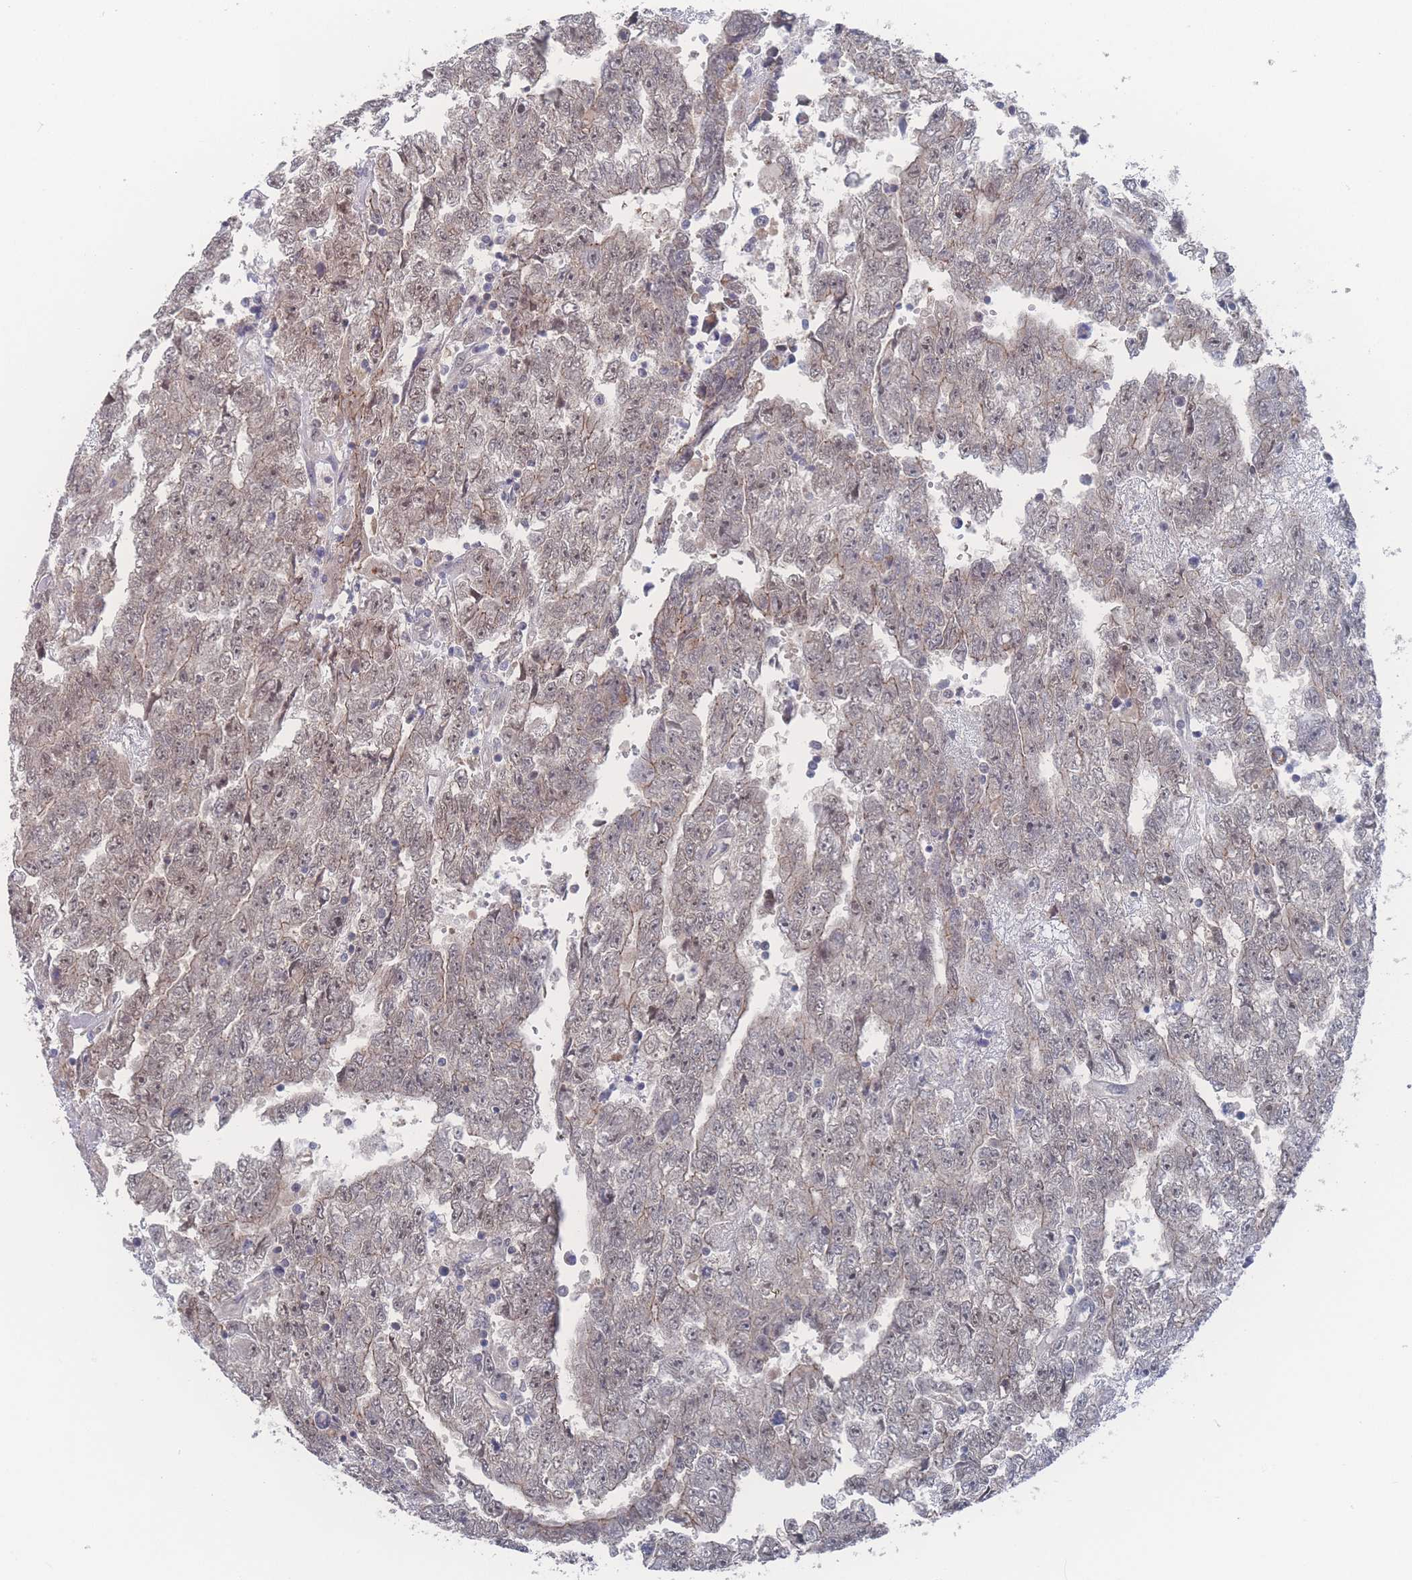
{"staining": {"intensity": "weak", "quantity": "25%-75%", "location": "cytoplasmic/membranous,nuclear"}, "tissue": "testis cancer", "cell_type": "Tumor cells", "image_type": "cancer", "snomed": [{"axis": "morphology", "description": "Carcinoma, Embryonal, NOS"}, {"axis": "topography", "description": "Testis"}], "caption": "Tumor cells demonstrate weak cytoplasmic/membranous and nuclear expression in about 25%-75% of cells in testis cancer (embryonal carcinoma).", "gene": "NBEAL1", "patient": {"sex": "male", "age": 25}}